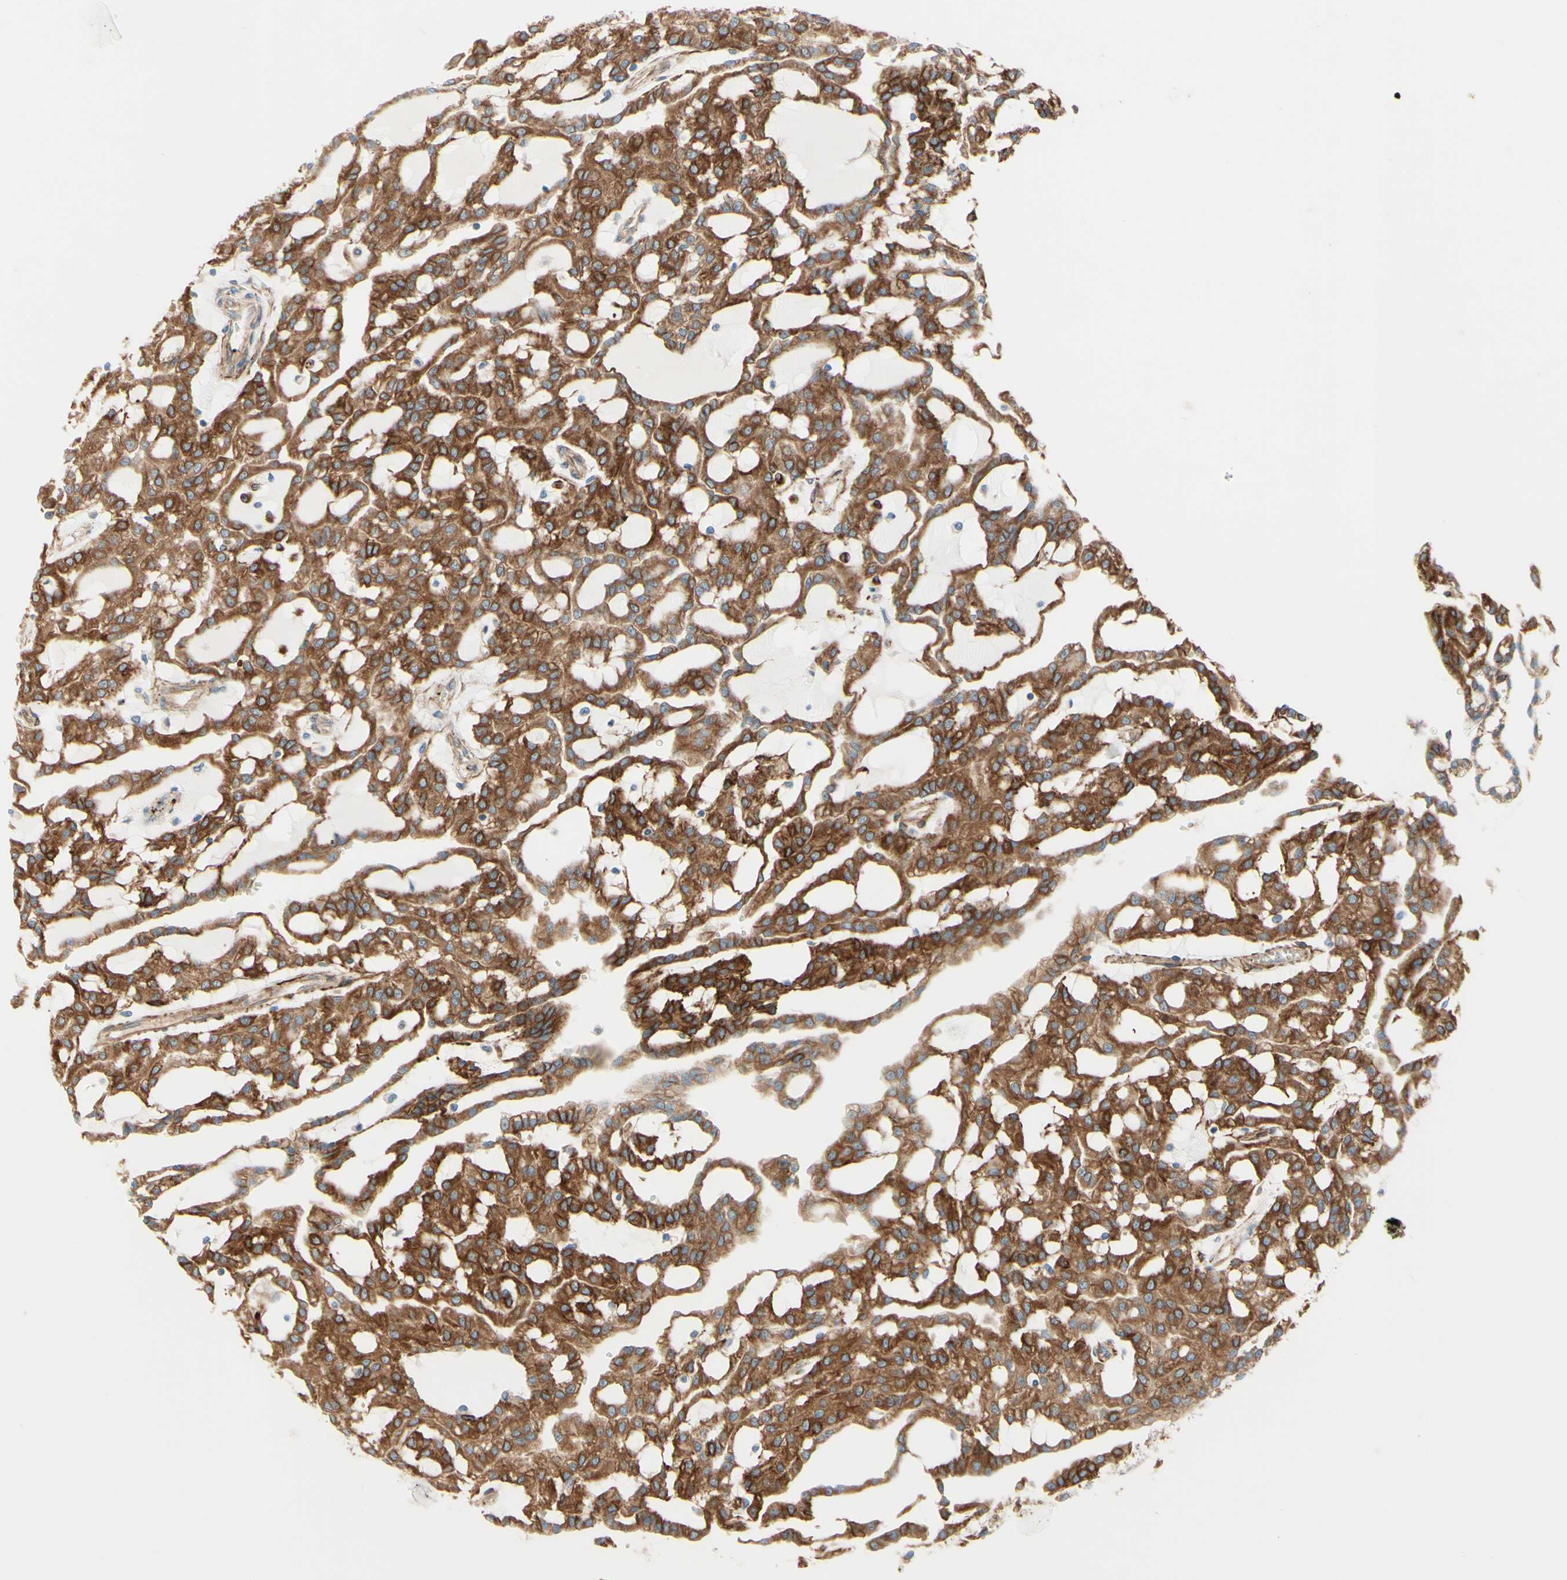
{"staining": {"intensity": "strong", "quantity": ">75%", "location": "cytoplasmic/membranous"}, "tissue": "renal cancer", "cell_type": "Tumor cells", "image_type": "cancer", "snomed": [{"axis": "morphology", "description": "Adenocarcinoma, NOS"}, {"axis": "topography", "description": "Kidney"}], "caption": "Immunohistochemistry staining of renal cancer, which displays high levels of strong cytoplasmic/membranous expression in approximately >75% of tumor cells indicating strong cytoplasmic/membranous protein expression. The staining was performed using DAB (brown) for protein detection and nuclei were counterstained in hematoxylin (blue).", "gene": "ENDOD1", "patient": {"sex": "male", "age": 63}}